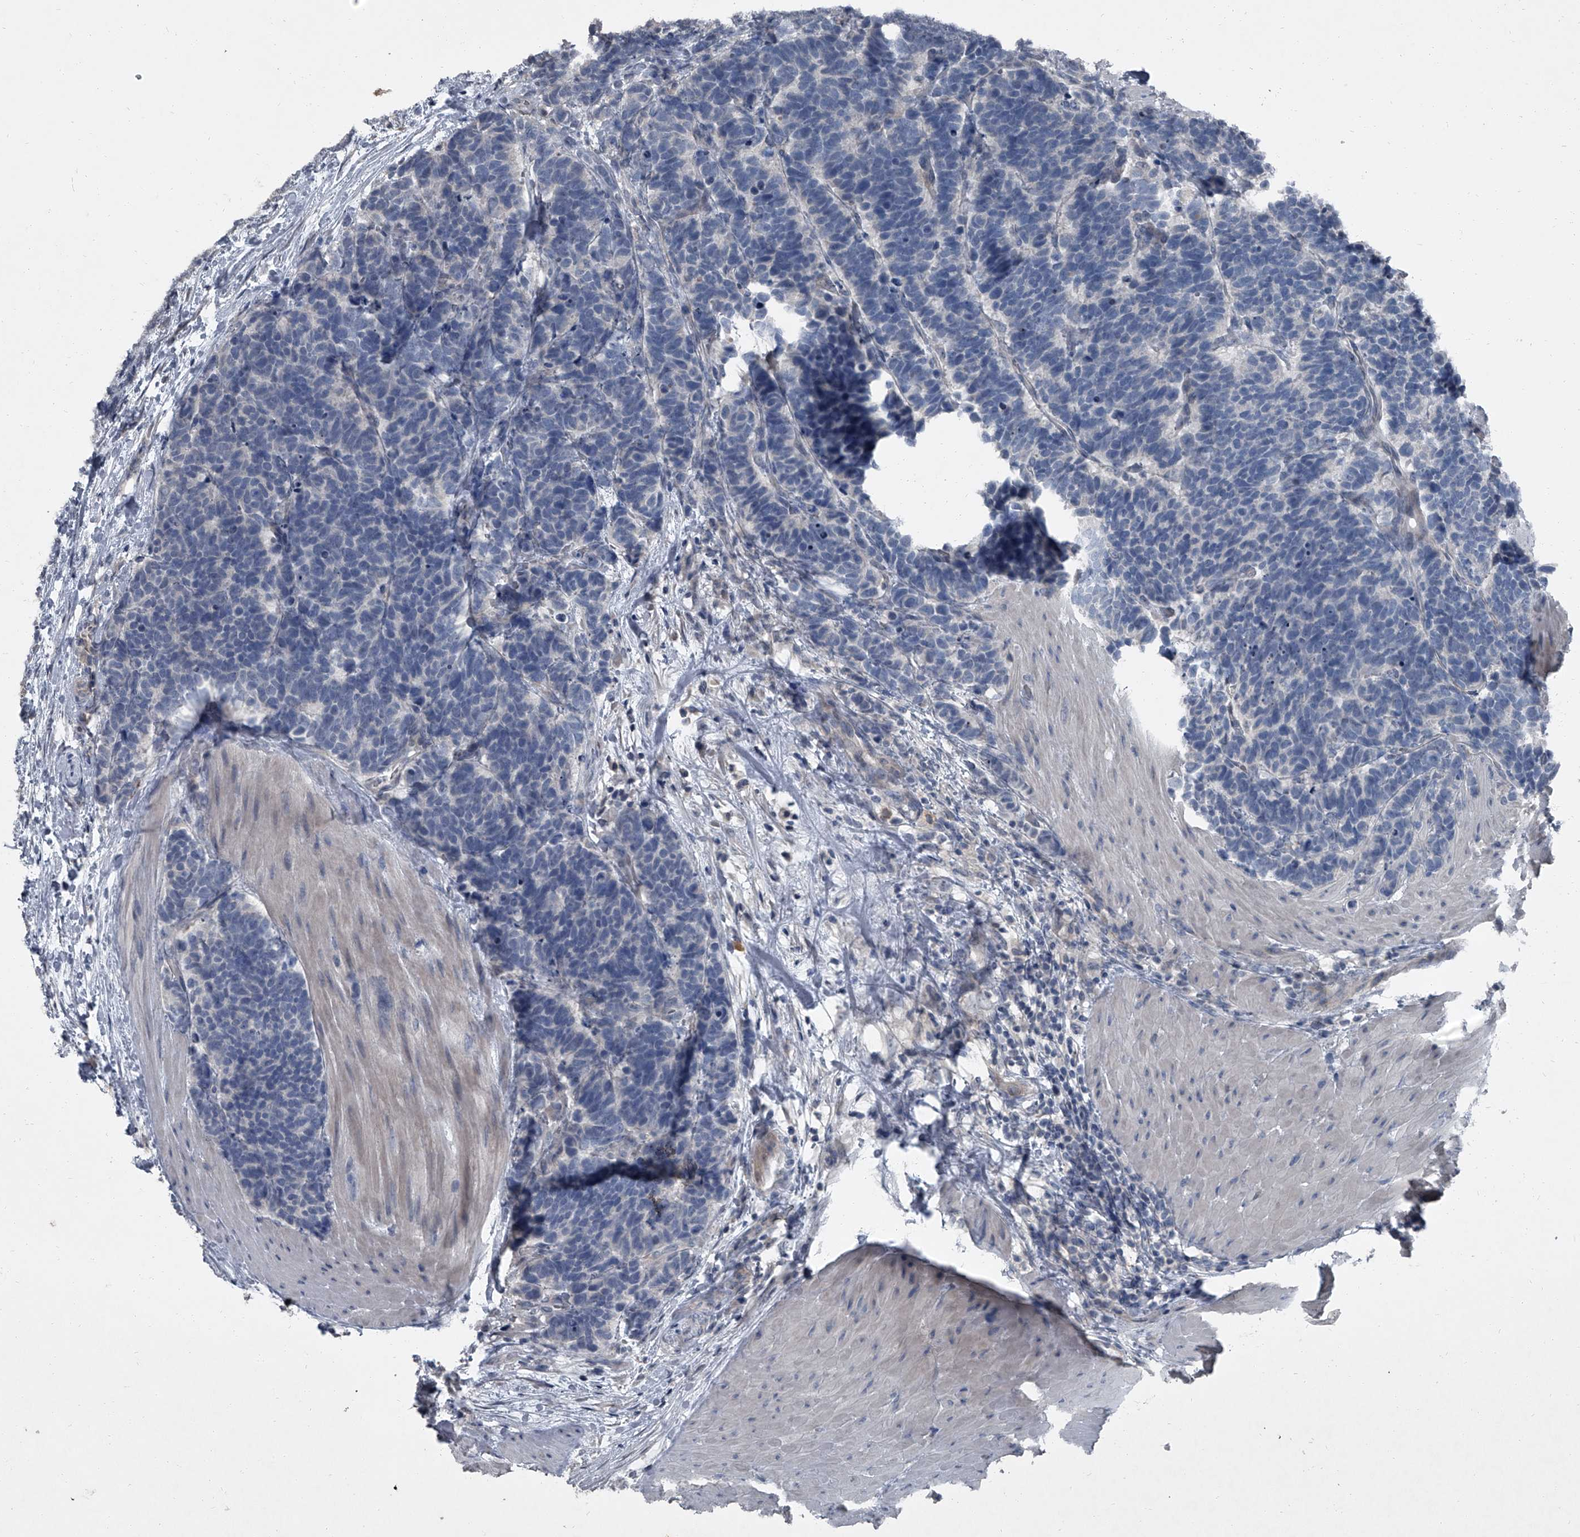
{"staining": {"intensity": "negative", "quantity": "none", "location": "none"}, "tissue": "carcinoid", "cell_type": "Tumor cells", "image_type": "cancer", "snomed": [{"axis": "morphology", "description": "Carcinoma, NOS"}, {"axis": "morphology", "description": "Carcinoid, malignant, NOS"}, {"axis": "topography", "description": "Urinary bladder"}], "caption": "Tumor cells are negative for protein expression in human carcinoid. The staining is performed using DAB brown chromogen with nuclei counter-stained in using hematoxylin.", "gene": "HEPHL1", "patient": {"sex": "male", "age": 57}}